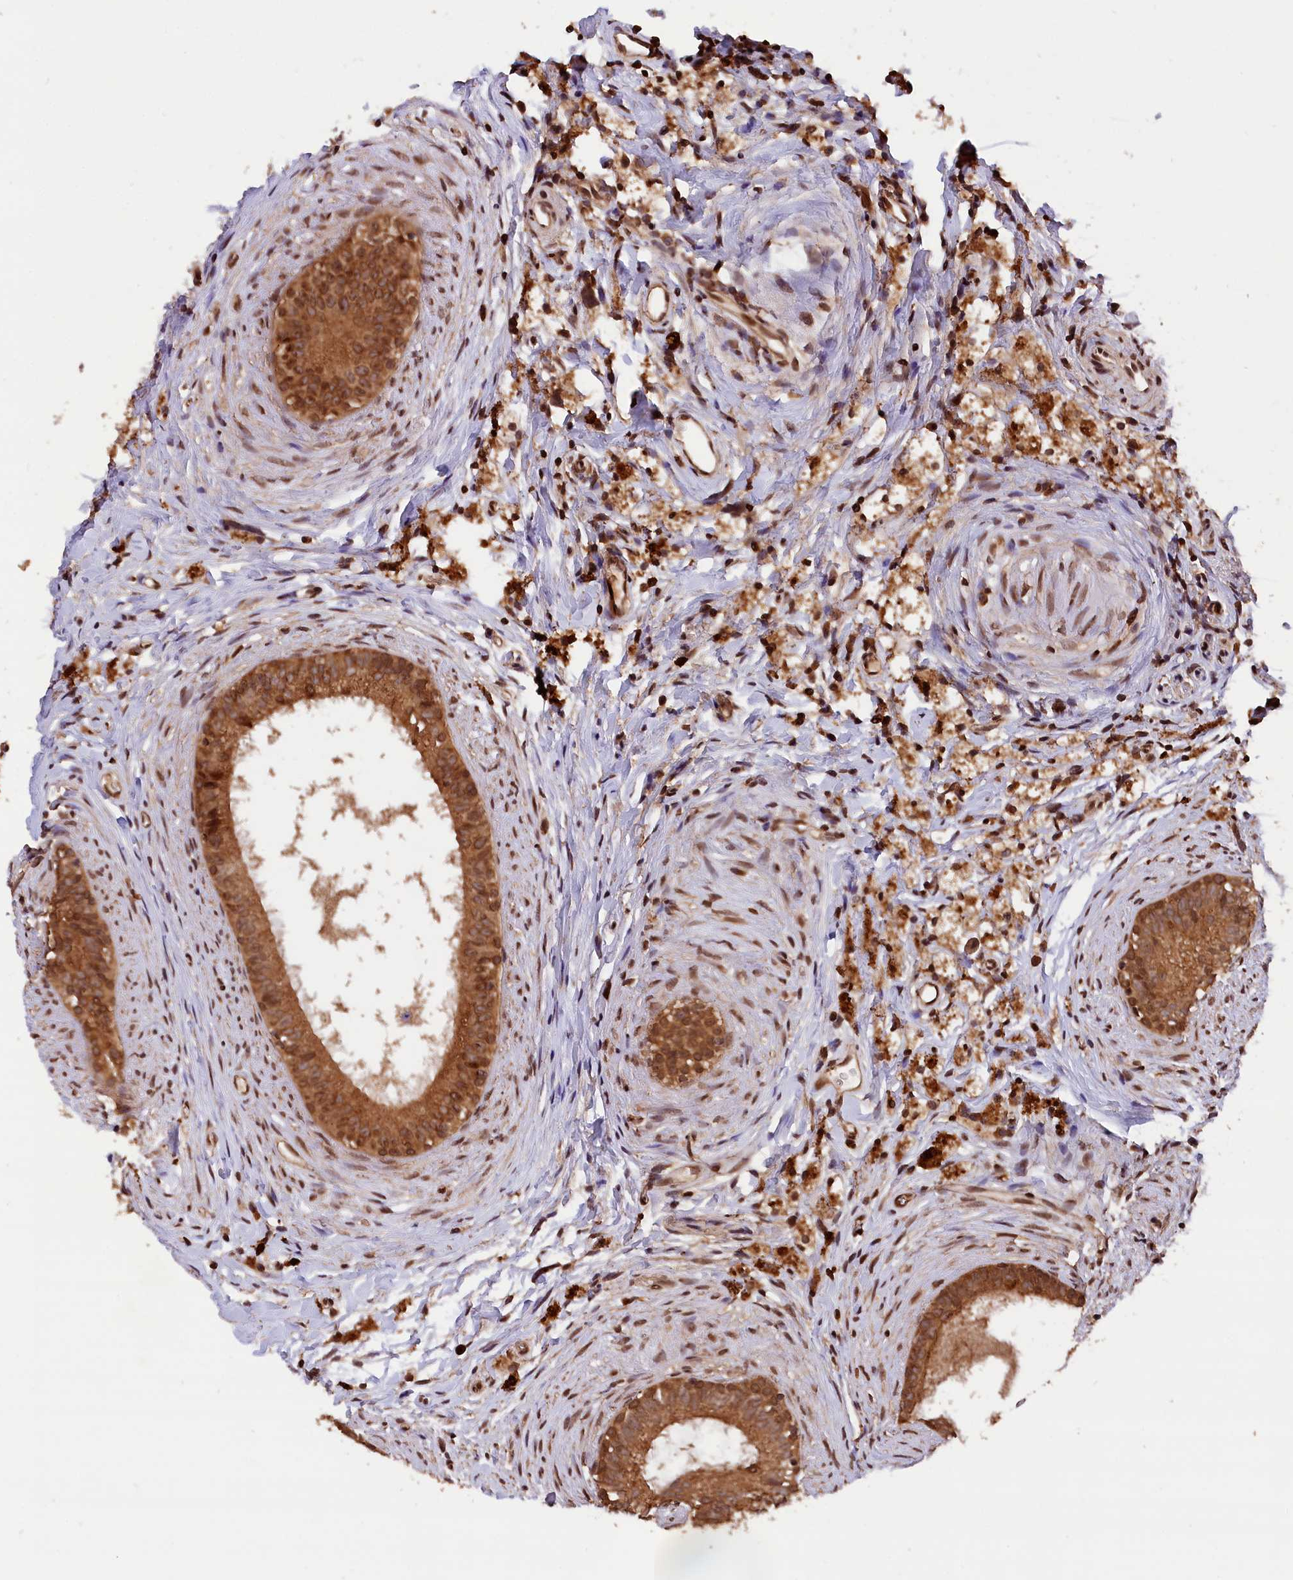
{"staining": {"intensity": "strong", "quantity": ">75%", "location": "cytoplasmic/membranous"}, "tissue": "epididymis", "cell_type": "Glandular cells", "image_type": "normal", "snomed": [{"axis": "morphology", "description": "Normal tissue, NOS"}, {"axis": "topography", "description": "Epididymis"}], "caption": "A high-resolution micrograph shows IHC staining of benign epididymis, which demonstrates strong cytoplasmic/membranous staining in about >75% of glandular cells.", "gene": "IST1", "patient": {"sex": "male", "age": 80}}